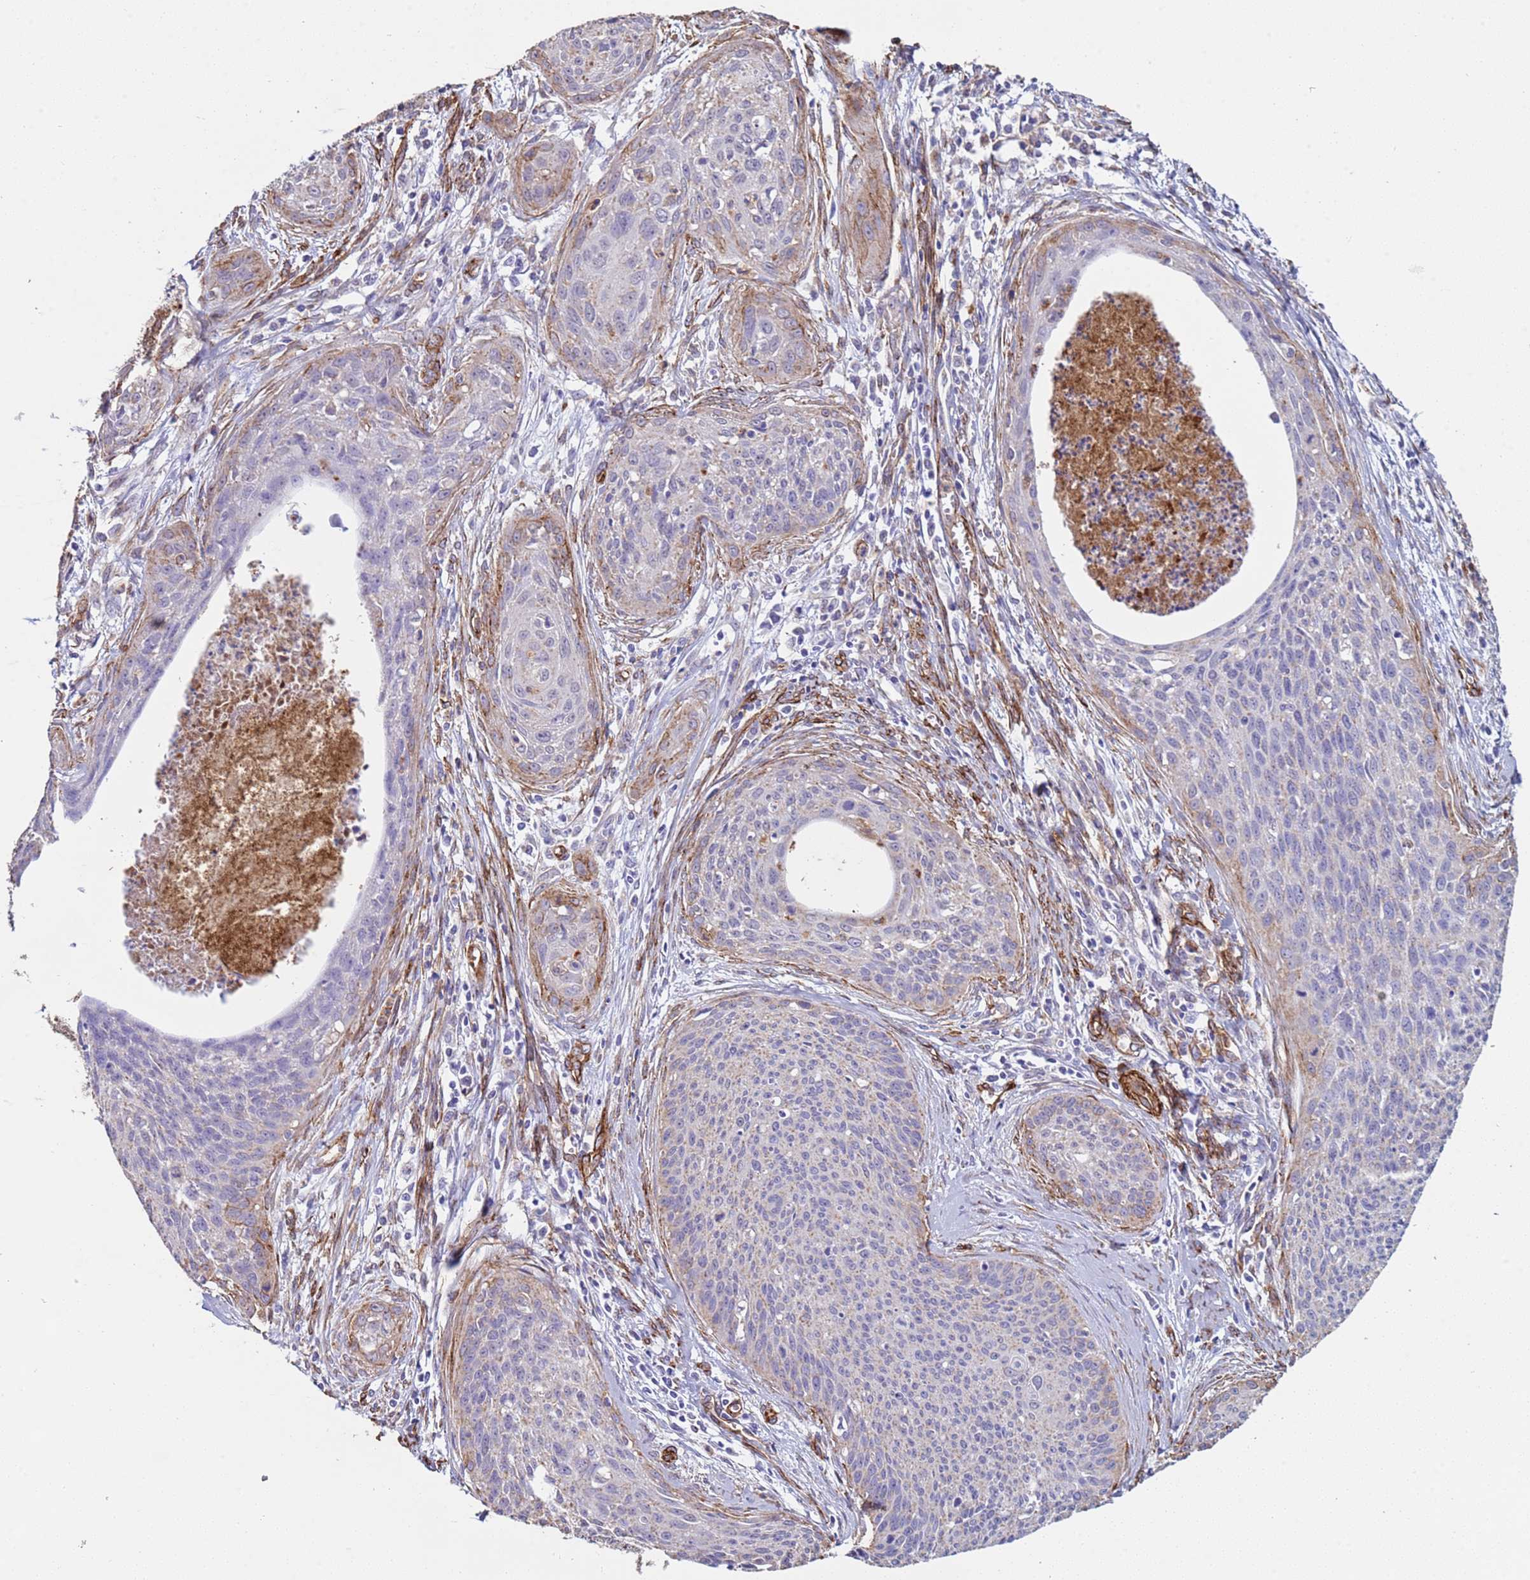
{"staining": {"intensity": "weak", "quantity": "<25%", "location": "cytoplasmic/membranous"}, "tissue": "cervical cancer", "cell_type": "Tumor cells", "image_type": "cancer", "snomed": [{"axis": "morphology", "description": "Squamous cell carcinoma, NOS"}, {"axis": "topography", "description": "Cervix"}], "caption": "Protein analysis of squamous cell carcinoma (cervical) reveals no significant staining in tumor cells. (DAB (3,3'-diaminobenzidine) immunohistochemistry (IHC), high magnification).", "gene": "GASK1A", "patient": {"sex": "female", "age": 55}}